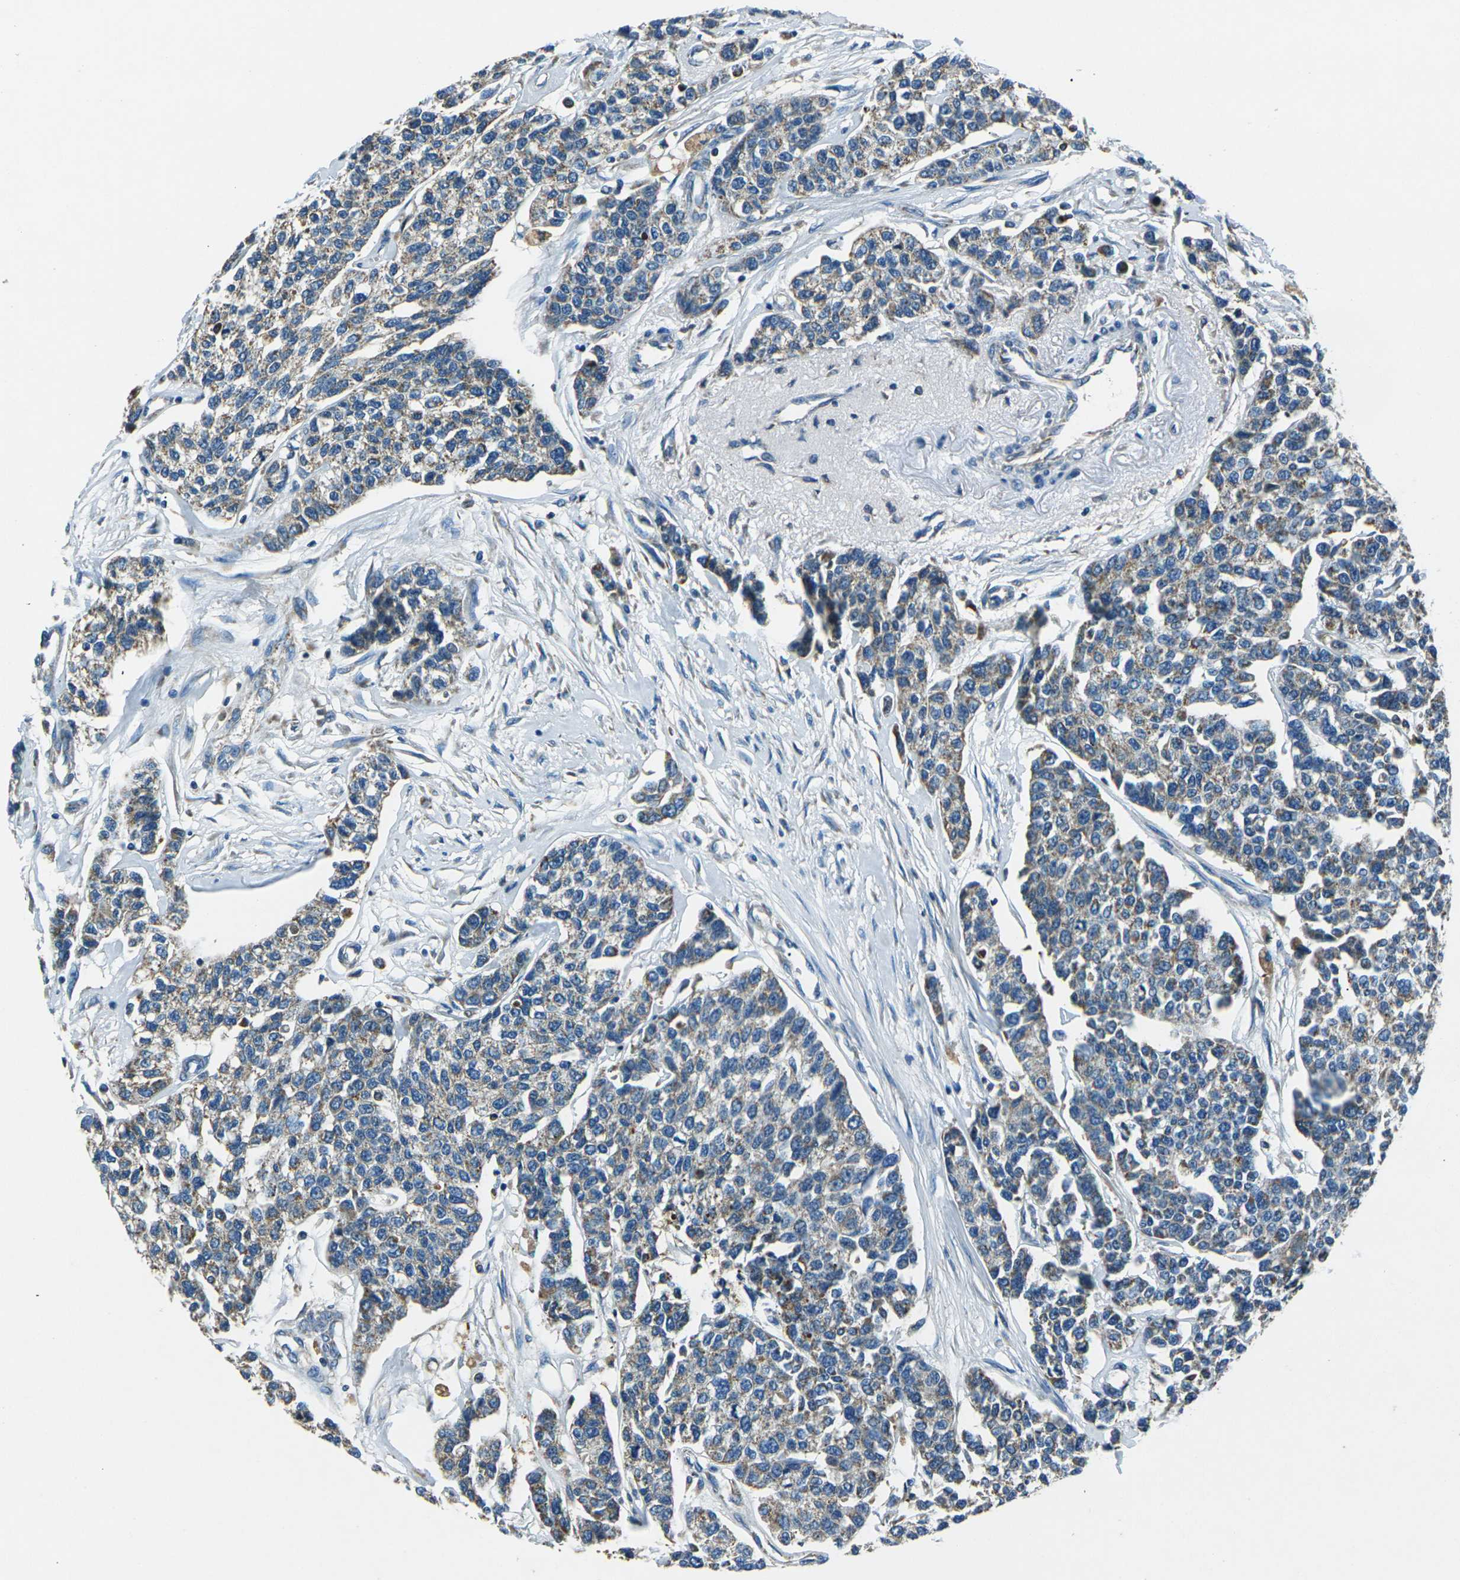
{"staining": {"intensity": "weak", "quantity": ">75%", "location": "cytoplasmic/membranous"}, "tissue": "breast cancer", "cell_type": "Tumor cells", "image_type": "cancer", "snomed": [{"axis": "morphology", "description": "Duct carcinoma"}, {"axis": "topography", "description": "Breast"}], "caption": "Immunohistochemistry of breast invasive ductal carcinoma displays low levels of weak cytoplasmic/membranous expression in approximately >75% of tumor cells.", "gene": "IRF3", "patient": {"sex": "female", "age": 51}}